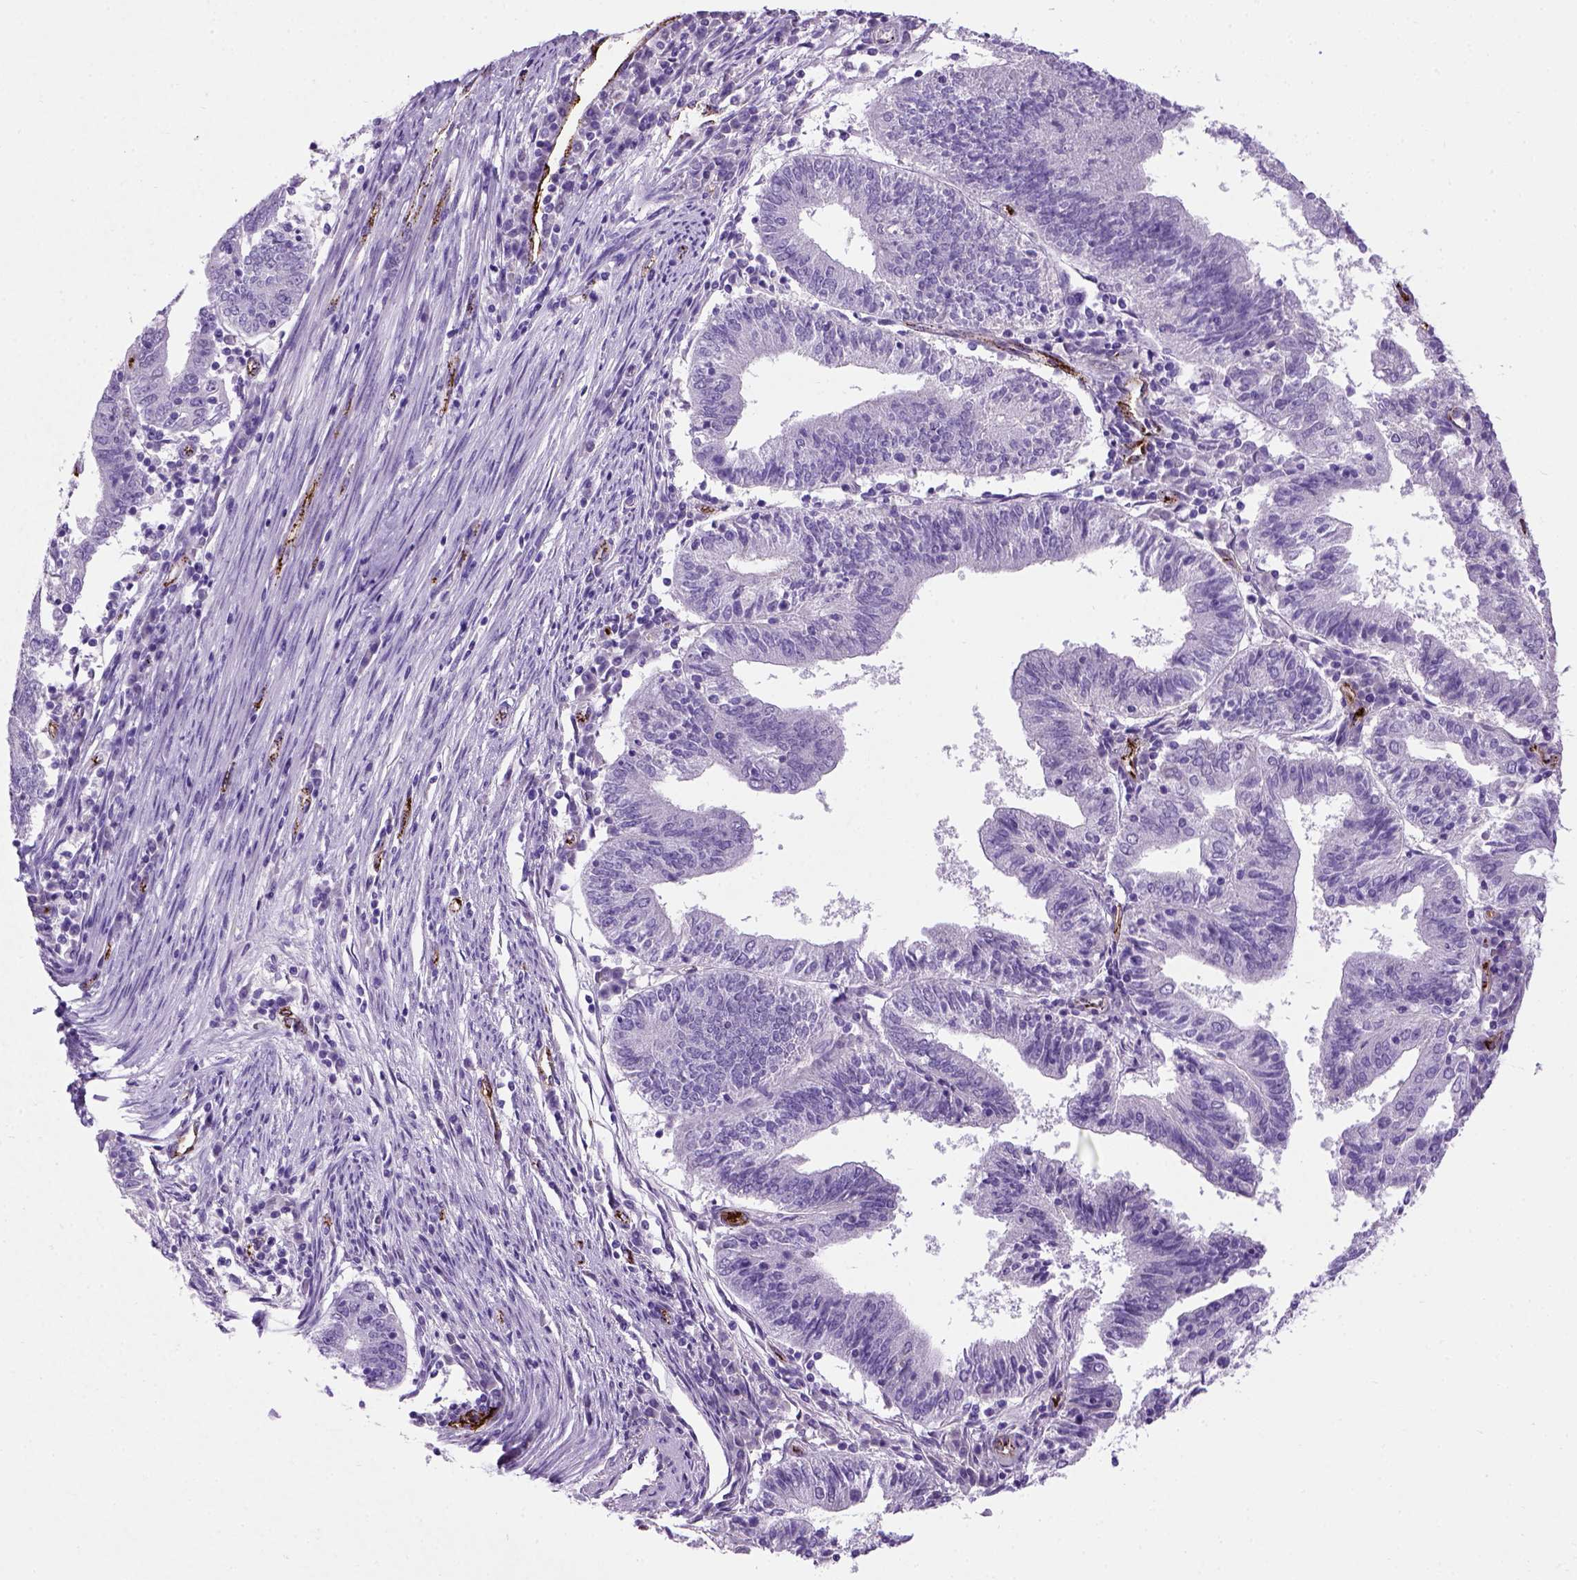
{"staining": {"intensity": "negative", "quantity": "none", "location": "none"}, "tissue": "endometrial cancer", "cell_type": "Tumor cells", "image_type": "cancer", "snomed": [{"axis": "morphology", "description": "Adenocarcinoma, NOS"}, {"axis": "topography", "description": "Endometrium"}], "caption": "The IHC micrograph has no significant staining in tumor cells of endometrial adenocarcinoma tissue. Nuclei are stained in blue.", "gene": "VWF", "patient": {"sex": "female", "age": 82}}